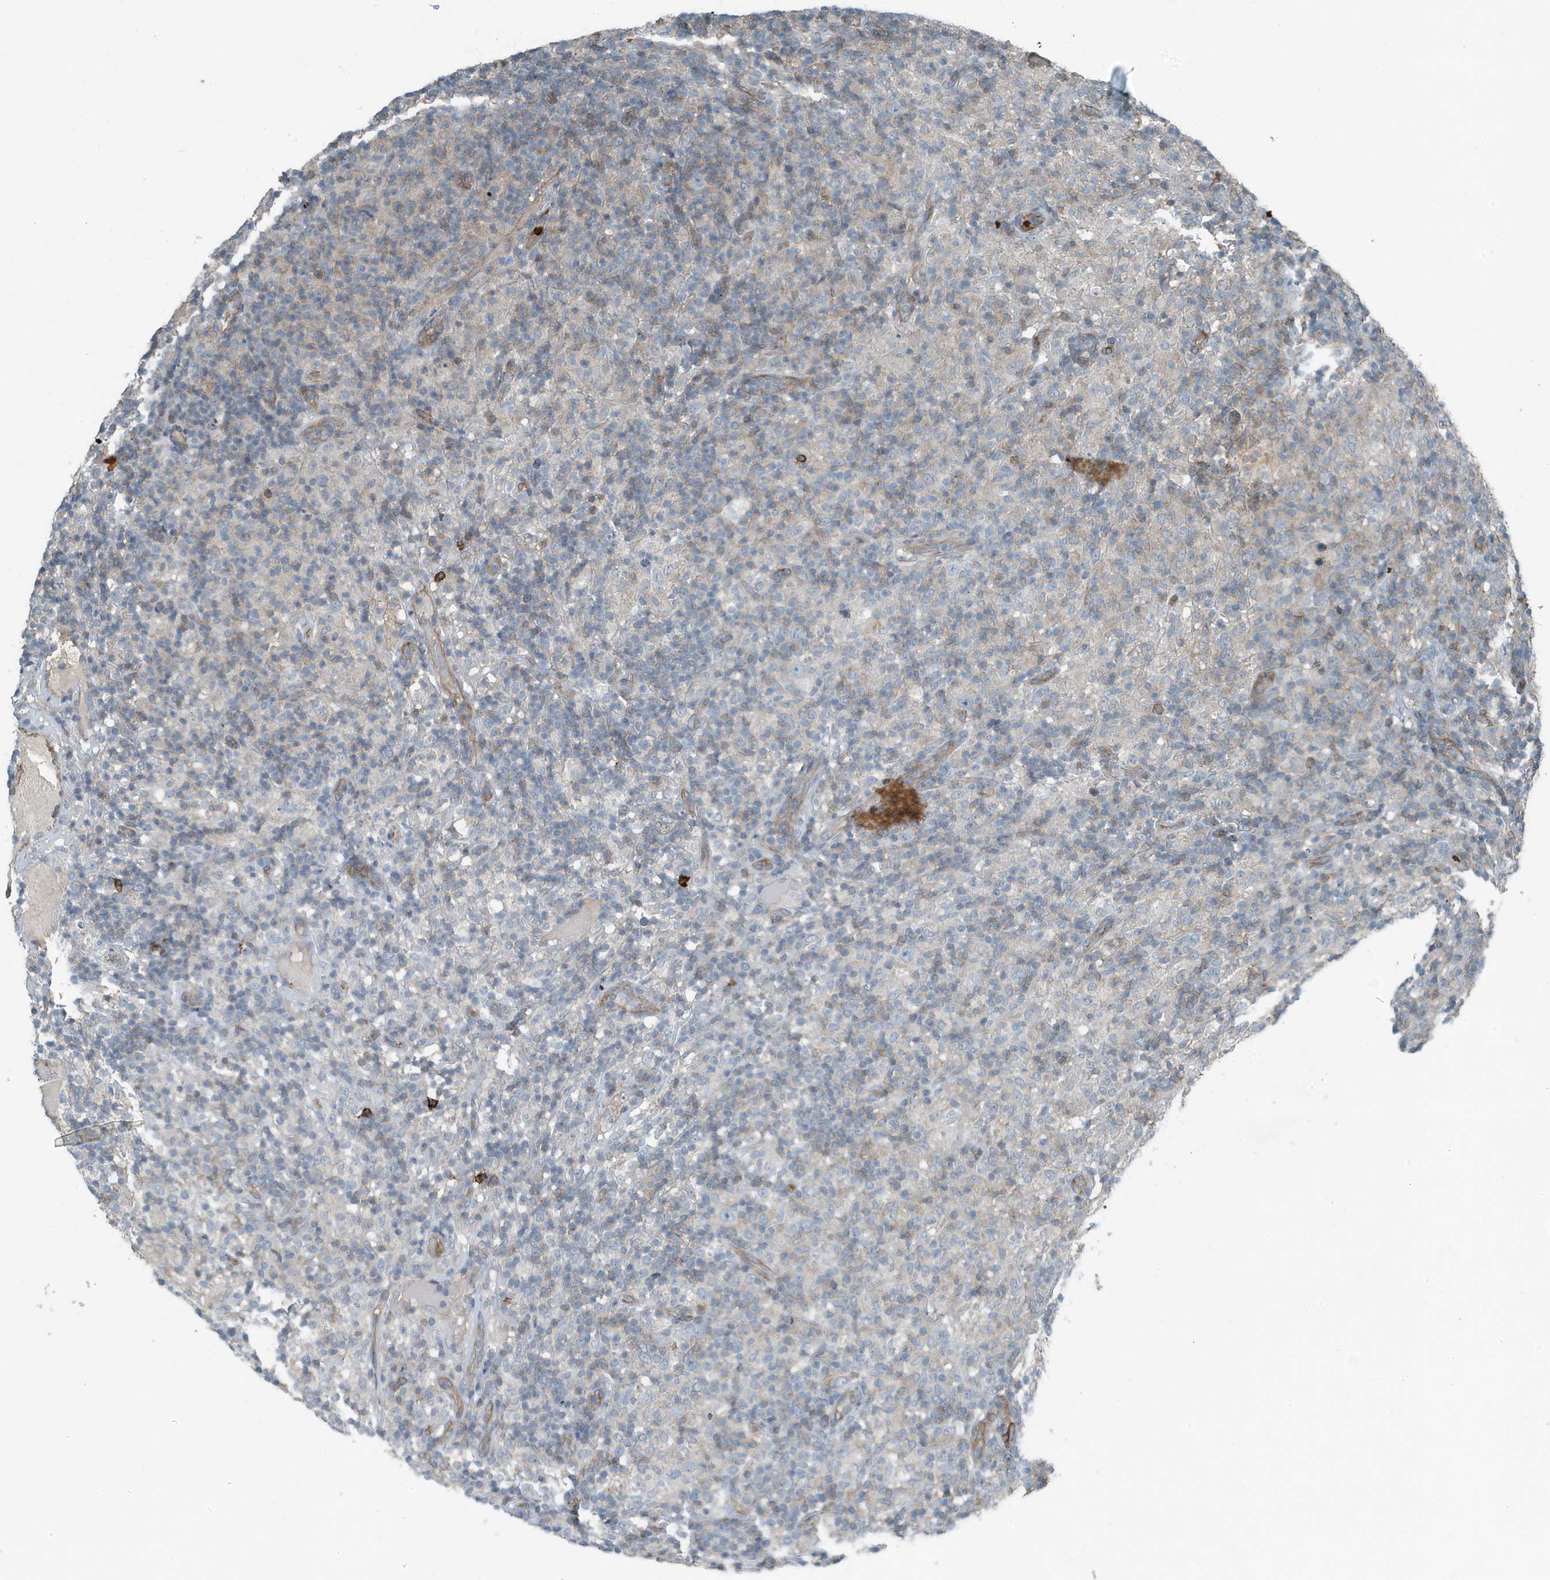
{"staining": {"intensity": "negative", "quantity": "none", "location": "none"}, "tissue": "lymphoma", "cell_type": "Tumor cells", "image_type": "cancer", "snomed": [{"axis": "morphology", "description": "Hodgkin's disease, NOS"}, {"axis": "topography", "description": "Lymph node"}], "caption": "The image demonstrates no staining of tumor cells in lymphoma.", "gene": "DAPP1", "patient": {"sex": "male", "age": 70}}